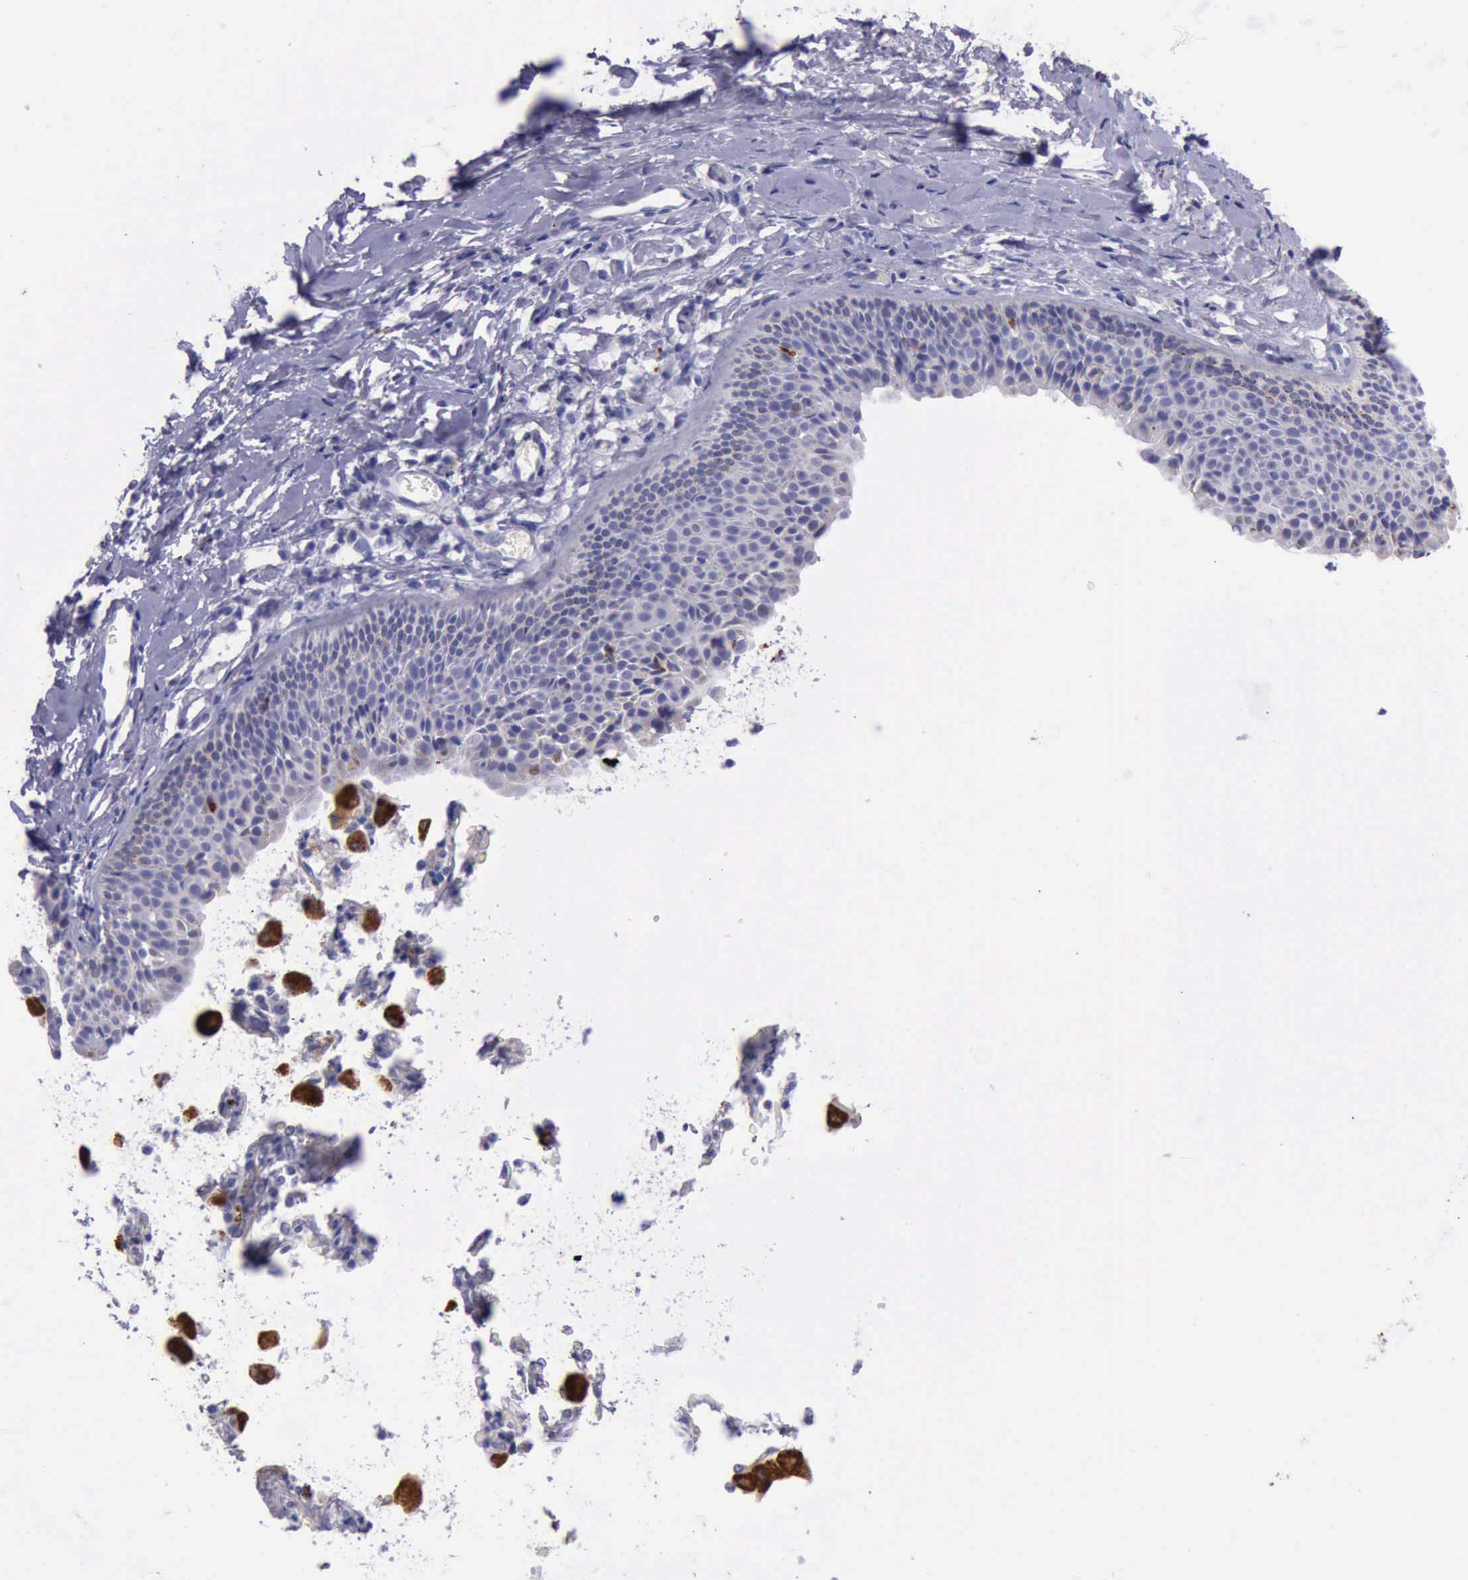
{"staining": {"intensity": "negative", "quantity": "none", "location": "none"}, "tissue": "nasopharynx", "cell_type": "Respiratory epithelial cells", "image_type": "normal", "snomed": [{"axis": "morphology", "description": "Normal tissue, NOS"}, {"axis": "morphology", "description": "Inflammation, NOS"}, {"axis": "morphology", "description": "Malignant melanoma, Metastatic site"}, {"axis": "topography", "description": "Nasopharynx"}], "caption": "Nasopharynx stained for a protein using IHC demonstrates no expression respiratory epithelial cells.", "gene": "GLA", "patient": {"sex": "female", "age": 55}}